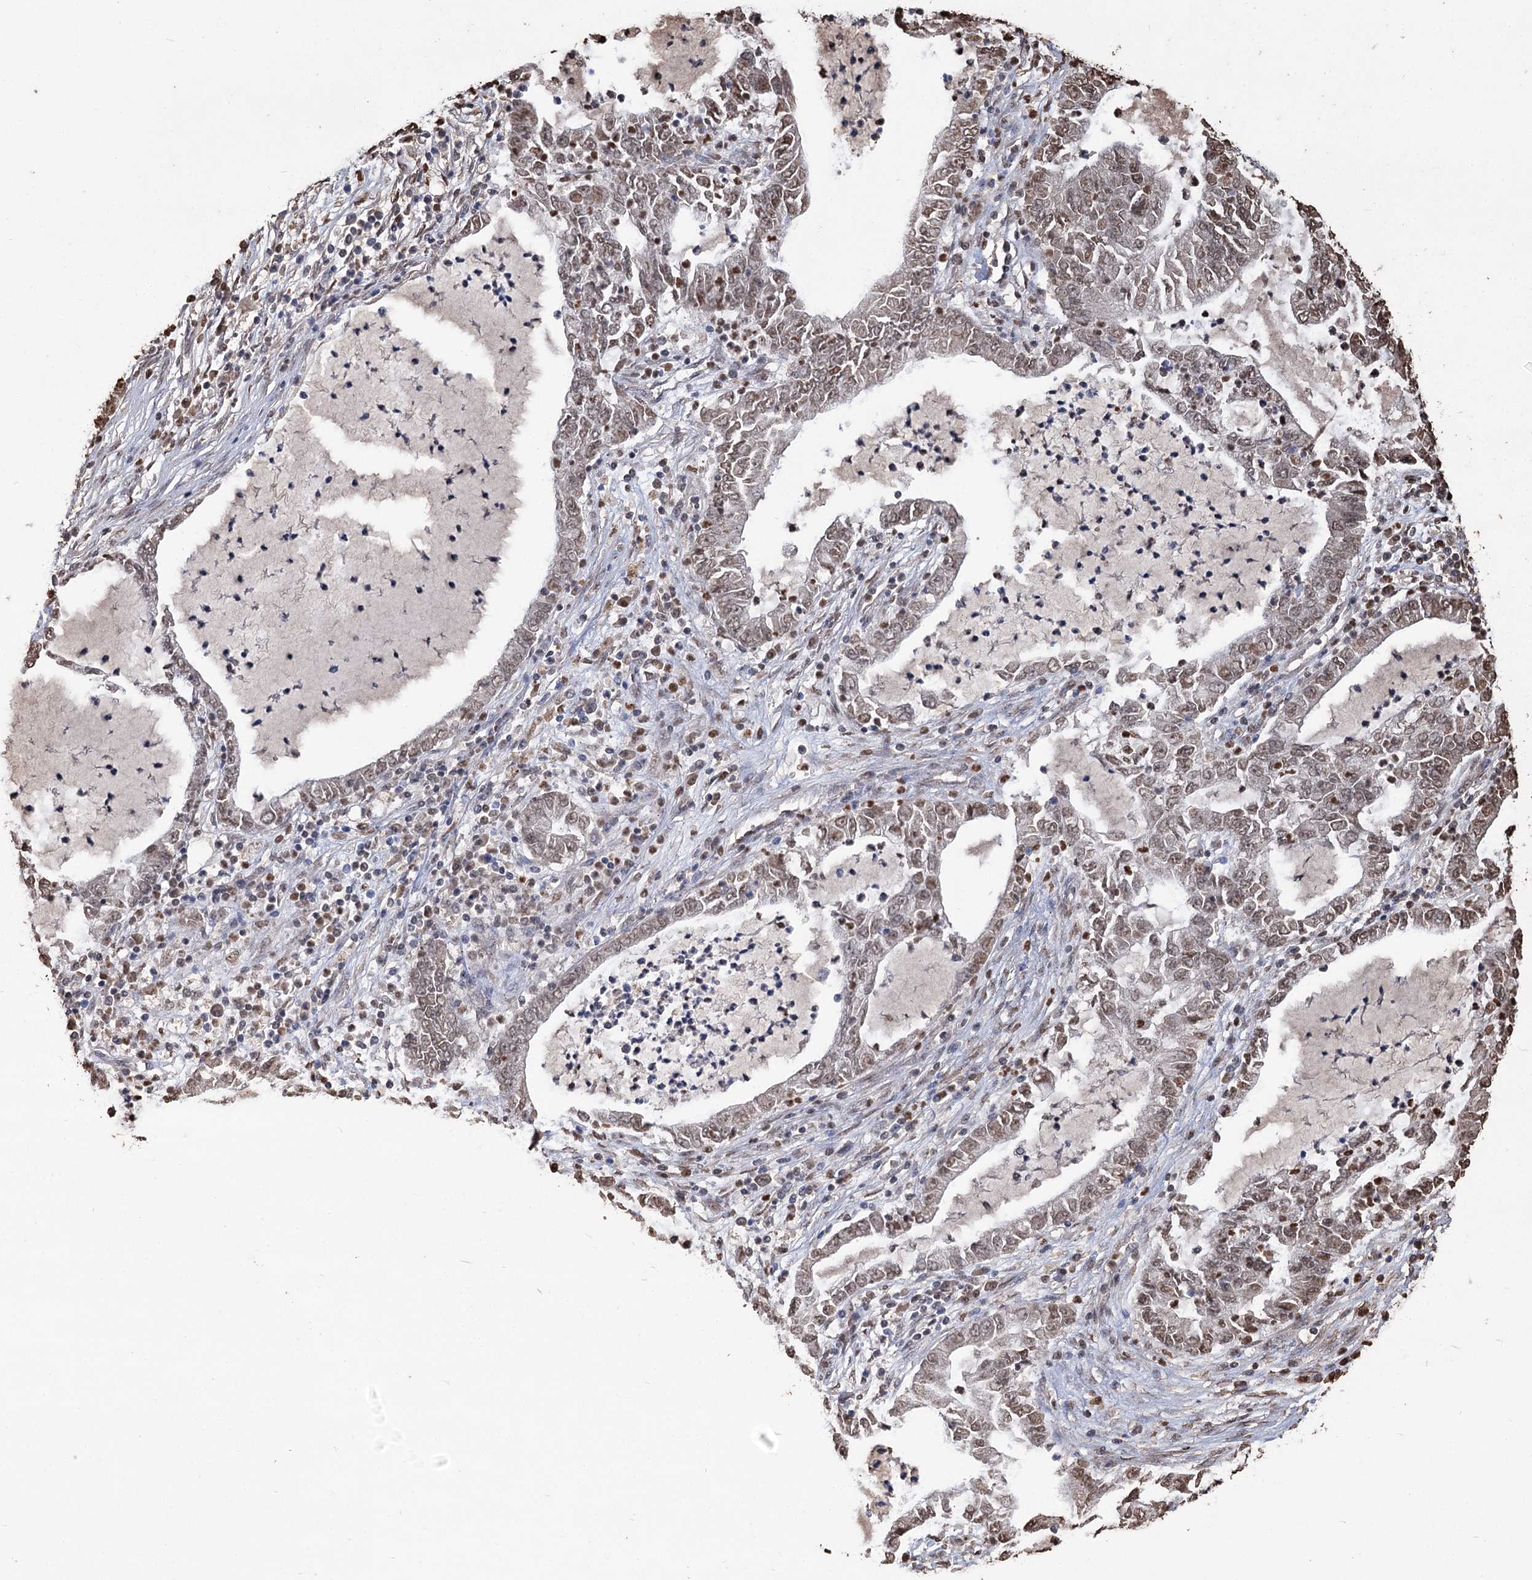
{"staining": {"intensity": "weak", "quantity": ">75%", "location": "nuclear"}, "tissue": "lung cancer", "cell_type": "Tumor cells", "image_type": "cancer", "snomed": [{"axis": "morphology", "description": "Adenocarcinoma, NOS"}, {"axis": "topography", "description": "Lung"}], "caption": "Immunohistochemistry (IHC) (DAB (3,3'-diaminobenzidine)) staining of lung cancer shows weak nuclear protein positivity in about >75% of tumor cells. The protein of interest is stained brown, and the nuclei are stained in blue (DAB IHC with brightfield microscopy, high magnification).", "gene": "HBA1", "patient": {"sex": "female", "age": 51}}